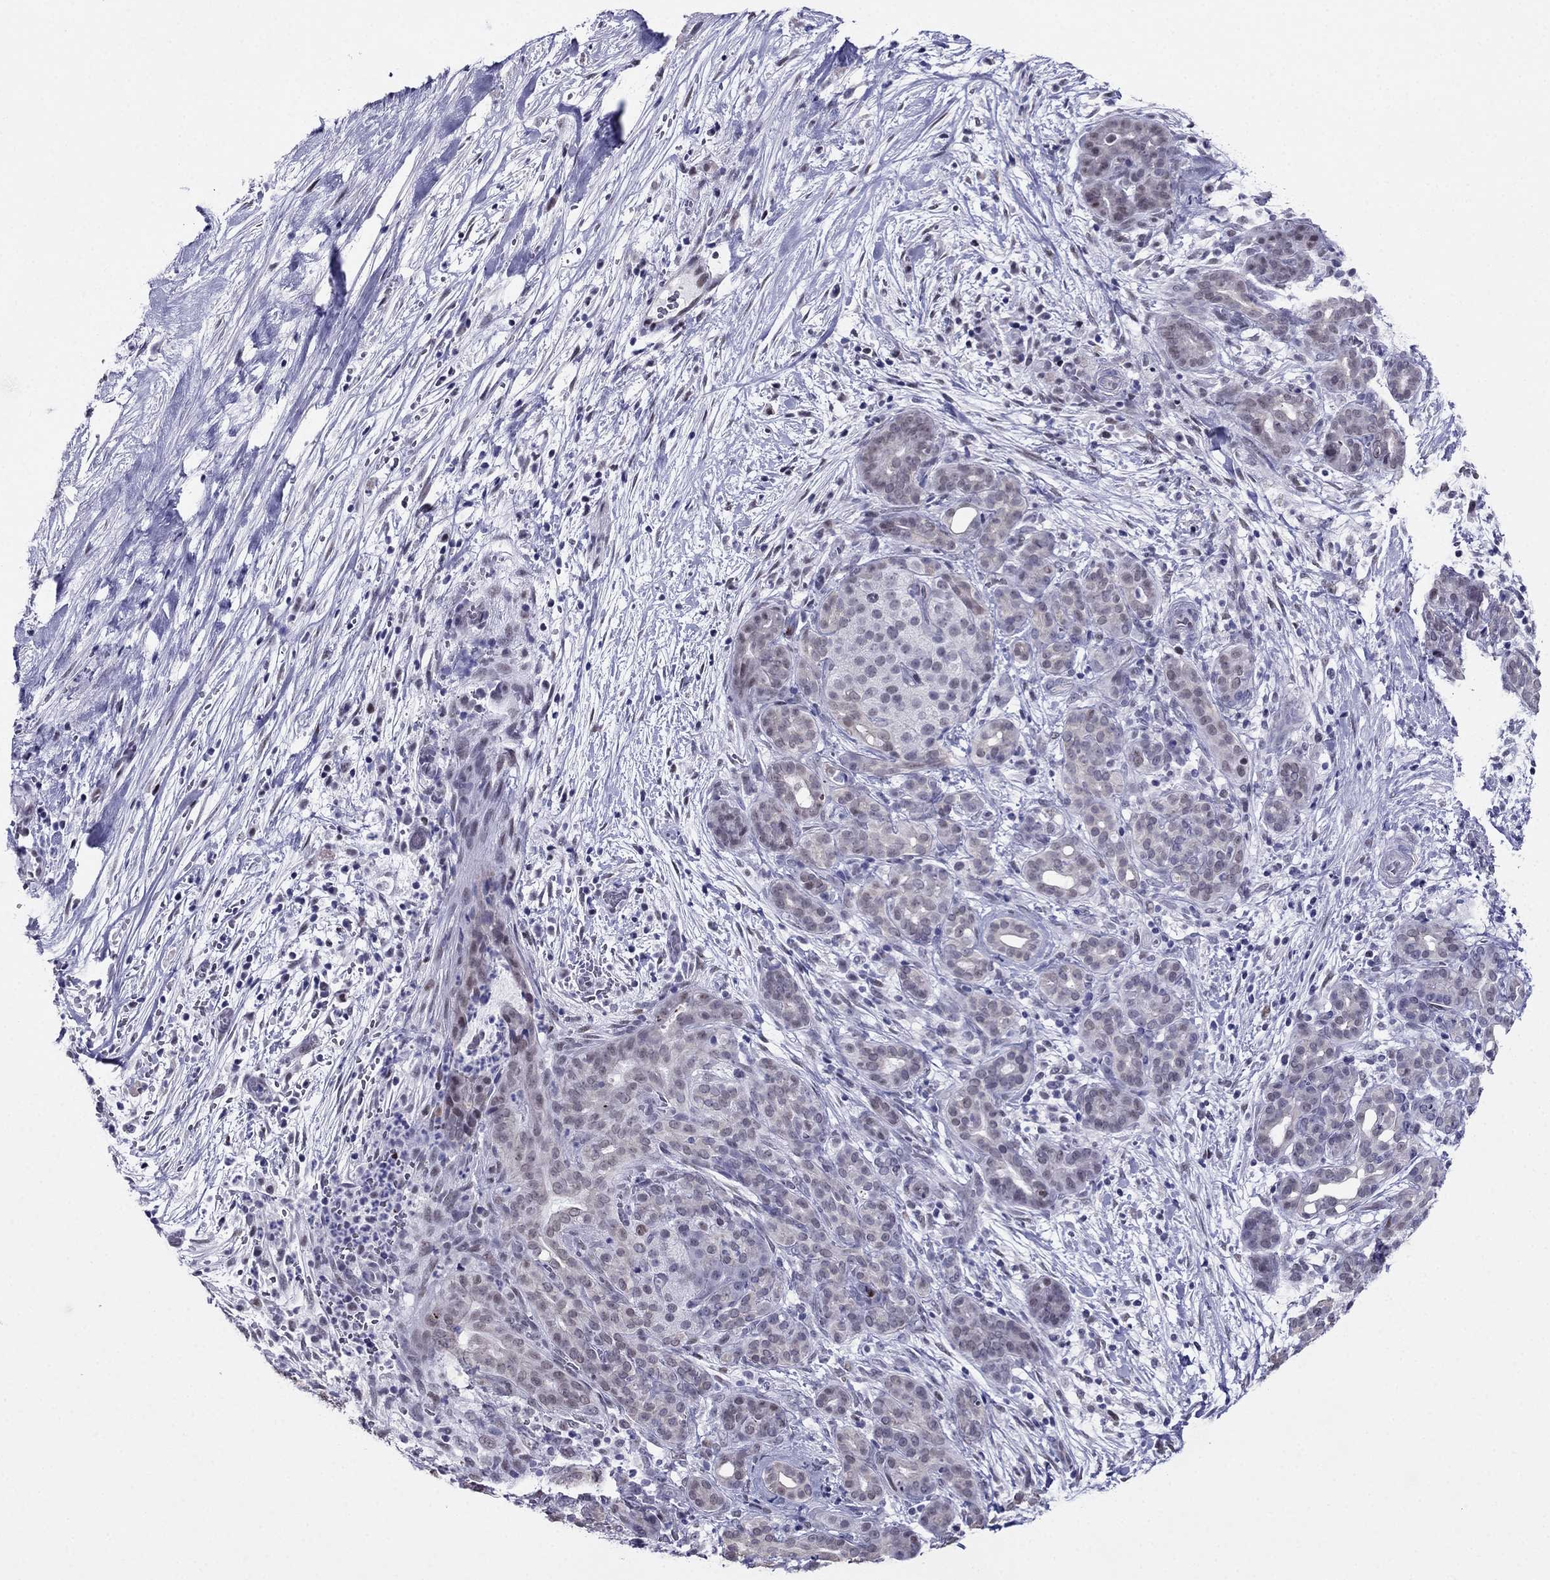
{"staining": {"intensity": "negative", "quantity": "none", "location": "none"}, "tissue": "pancreatic cancer", "cell_type": "Tumor cells", "image_type": "cancer", "snomed": [{"axis": "morphology", "description": "Adenocarcinoma, NOS"}, {"axis": "topography", "description": "Pancreas"}], "caption": "Immunohistochemical staining of human pancreatic cancer (adenocarcinoma) exhibits no significant expression in tumor cells.", "gene": "PPM1G", "patient": {"sex": "male", "age": 44}}